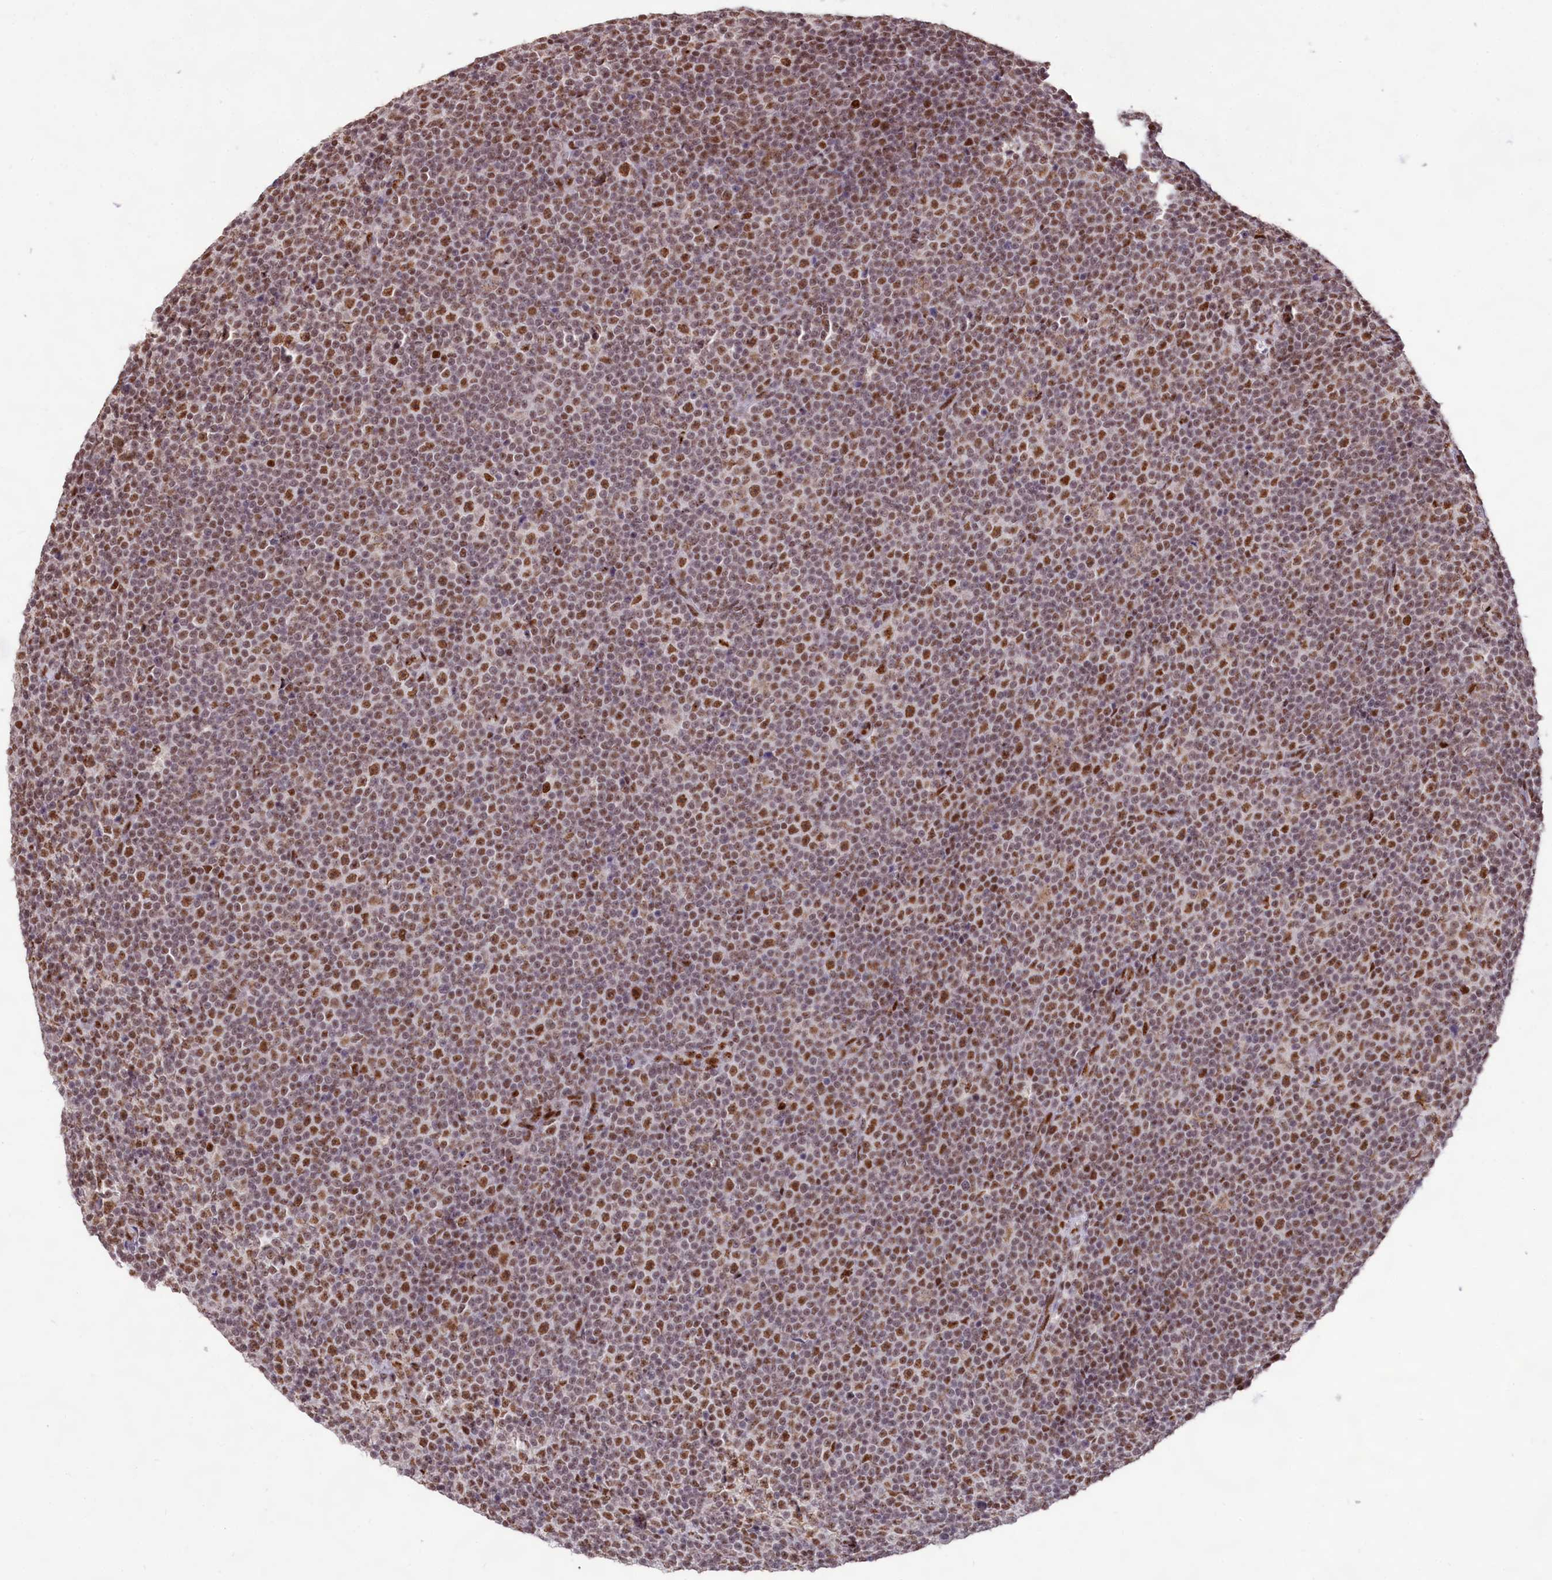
{"staining": {"intensity": "moderate", "quantity": ">75%", "location": "nuclear"}, "tissue": "lymphoma", "cell_type": "Tumor cells", "image_type": "cancer", "snomed": [{"axis": "morphology", "description": "Malignant lymphoma, non-Hodgkin's type, Low grade"}, {"axis": "topography", "description": "Lymph node"}], "caption": "Malignant lymphoma, non-Hodgkin's type (low-grade) tissue displays moderate nuclear expression in about >75% of tumor cells", "gene": "HIRA", "patient": {"sex": "female", "age": 67}}